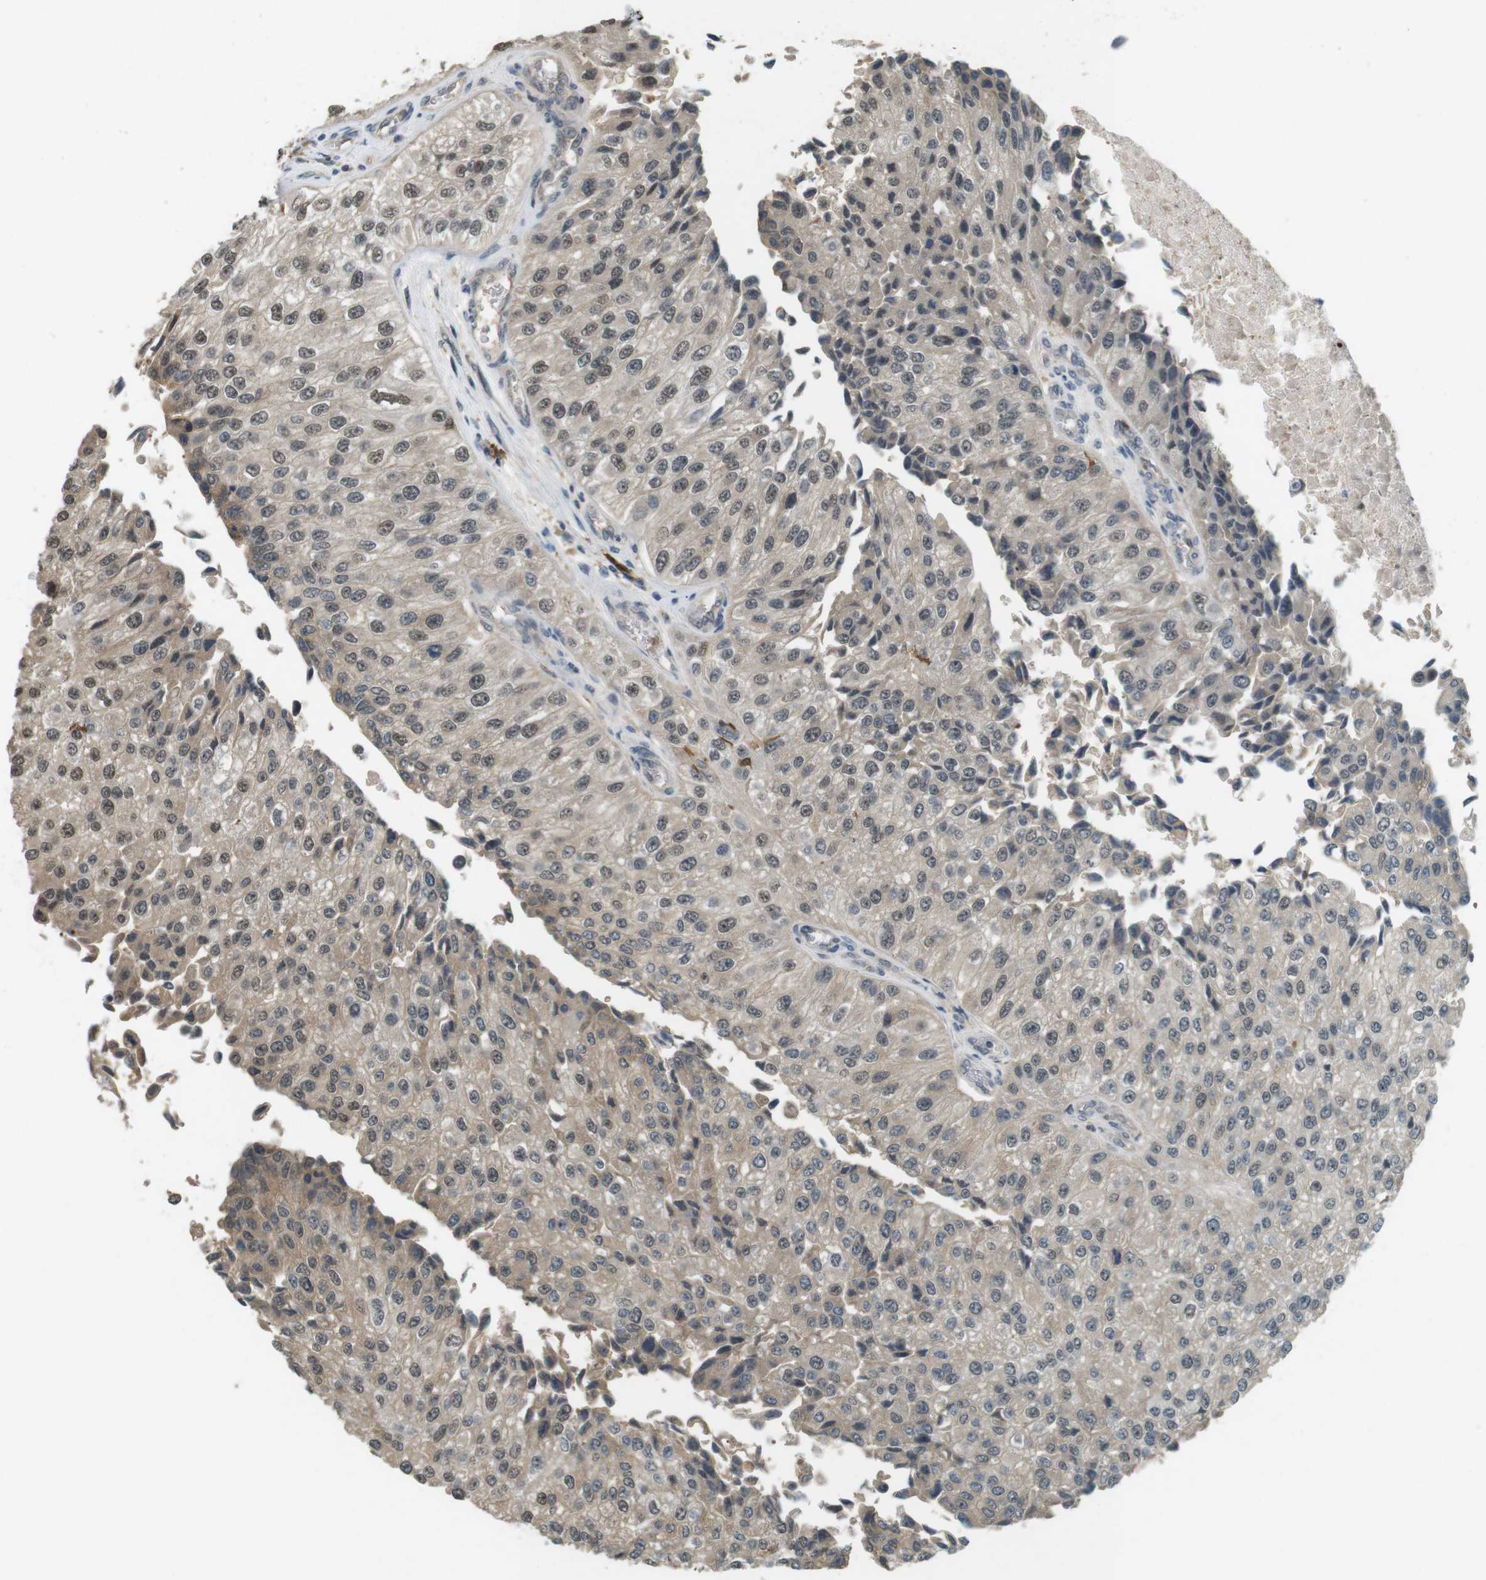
{"staining": {"intensity": "weak", "quantity": ">75%", "location": "nuclear"}, "tissue": "urothelial cancer", "cell_type": "Tumor cells", "image_type": "cancer", "snomed": [{"axis": "morphology", "description": "Urothelial carcinoma, High grade"}, {"axis": "topography", "description": "Kidney"}, {"axis": "topography", "description": "Urinary bladder"}], "caption": "Urothelial carcinoma (high-grade) stained with DAB immunohistochemistry displays low levels of weak nuclear positivity in about >75% of tumor cells. (brown staining indicates protein expression, while blue staining denotes nuclei).", "gene": "CDK14", "patient": {"sex": "male", "age": 77}}